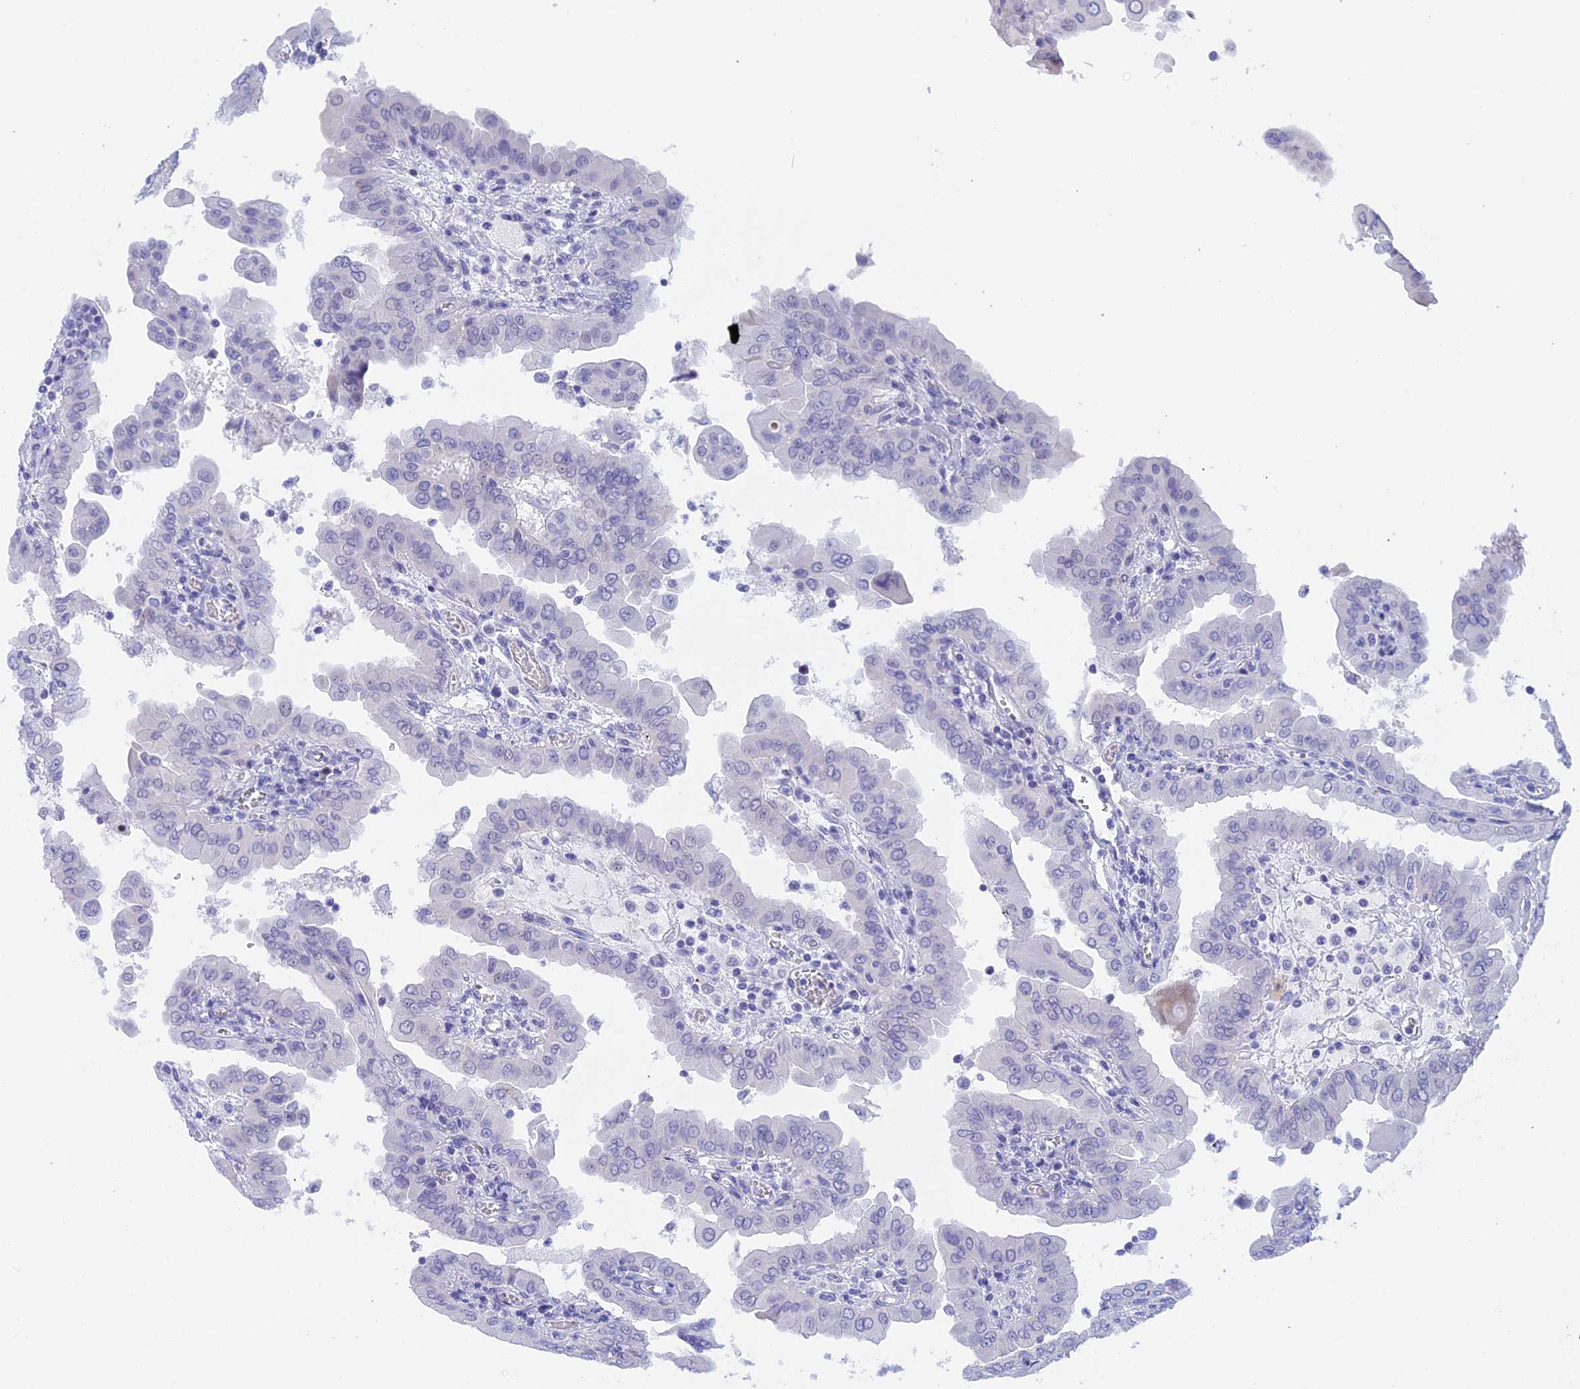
{"staining": {"intensity": "negative", "quantity": "none", "location": "none"}, "tissue": "thyroid cancer", "cell_type": "Tumor cells", "image_type": "cancer", "snomed": [{"axis": "morphology", "description": "Papillary adenocarcinoma, NOS"}, {"axis": "topography", "description": "Thyroid gland"}], "caption": "Tumor cells show no significant positivity in papillary adenocarcinoma (thyroid). The staining was performed using DAB to visualize the protein expression in brown, while the nuclei were stained in blue with hematoxylin (Magnification: 20x).", "gene": "POLR2C", "patient": {"sex": "male", "age": 33}}